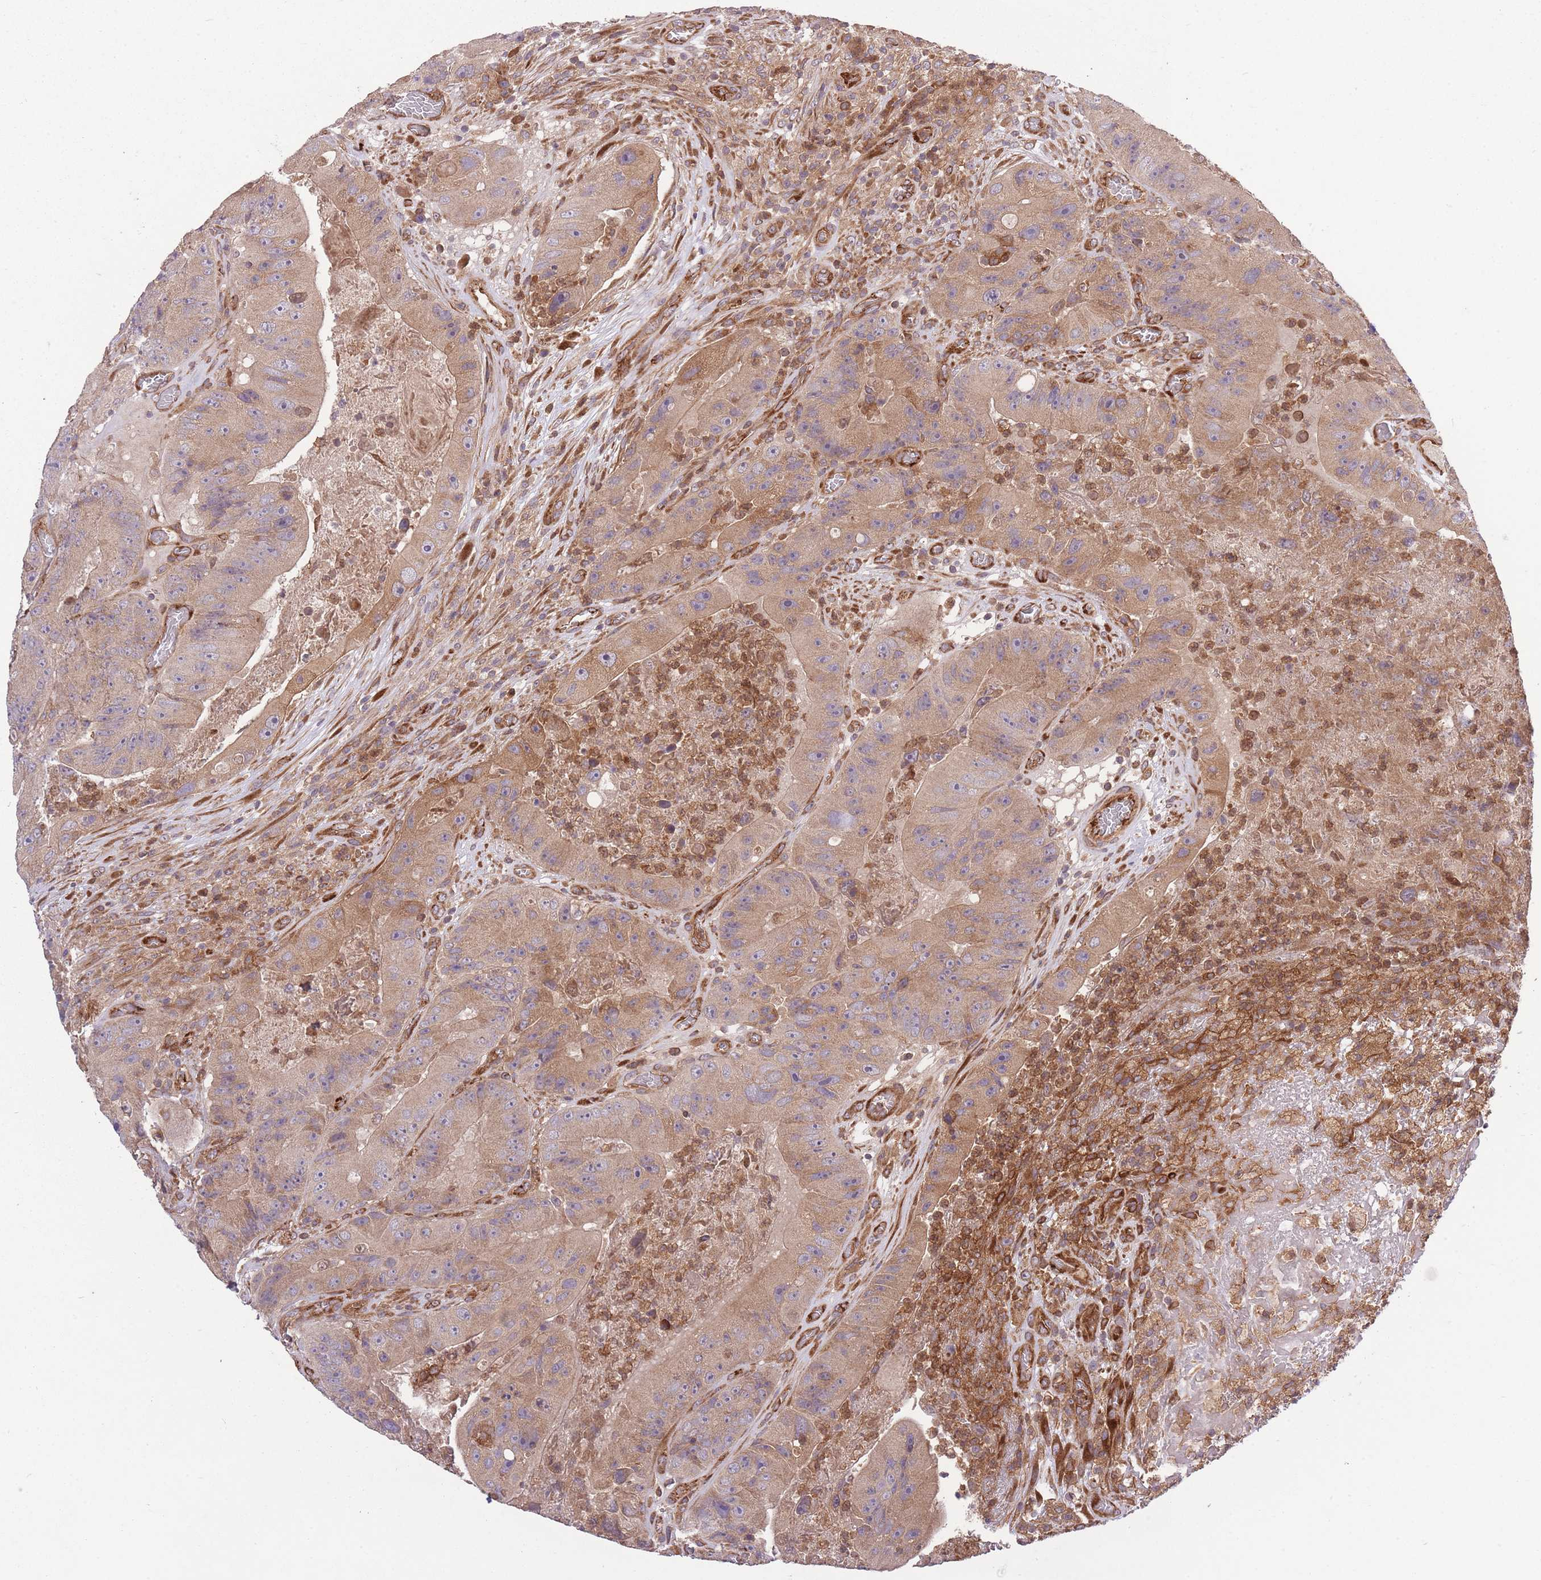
{"staining": {"intensity": "moderate", "quantity": ">75%", "location": "cytoplasmic/membranous"}, "tissue": "colorectal cancer", "cell_type": "Tumor cells", "image_type": "cancer", "snomed": [{"axis": "morphology", "description": "Adenocarcinoma, NOS"}, {"axis": "topography", "description": "Colon"}], "caption": "Colorectal adenocarcinoma stained with immunohistochemistry shows moderate cytoplasmic/membranous positivity in about >75% of tumor cells.", "gene": "CISH", "patient": {"sex": "female", "age": 86}}